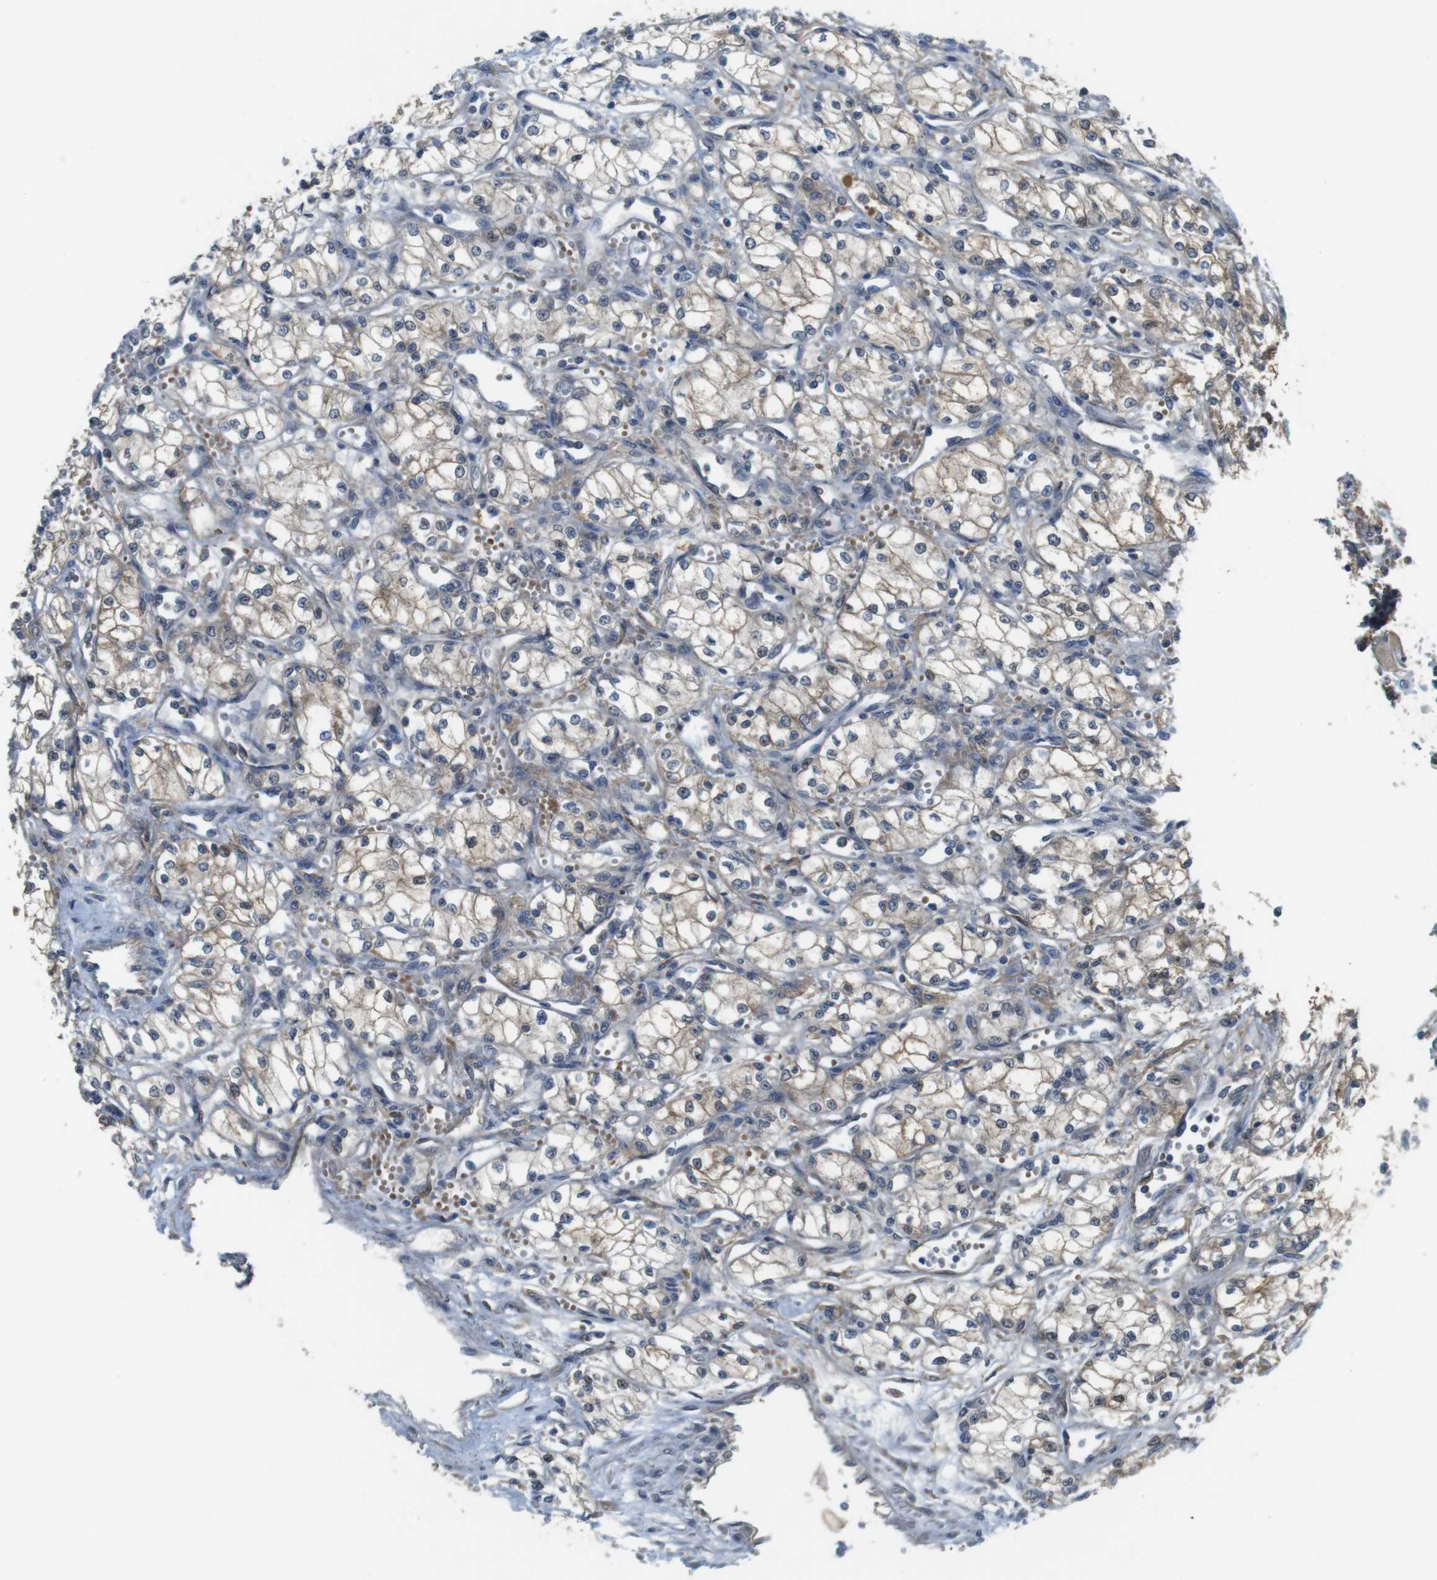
{"staining": {"intensity": "weak", "quantity": ">75%", "location": "cytoplasmic/membranous"}, "tissue": "renal cancer", "cell_type": "Tumor cells", "image_type": "cancer", "snomed": [{"axis": "morphology", "description": "Normal tissue, NOS"}, {"axis": "morphology", "description": "Adenocarcinoma, NOS"}, {"axis": "topography", "description": "Kidney"}], "caption": "Immunohistochemistry (IHC) (DAB (3,3'-diaminobenzidine)) staining of renal cancer reveals weak cytoplasmic/membranous protein expression in about >75% of tumor cells.", "gene": "ABHD15", "patient": {"sex": "male", "age": 59}}